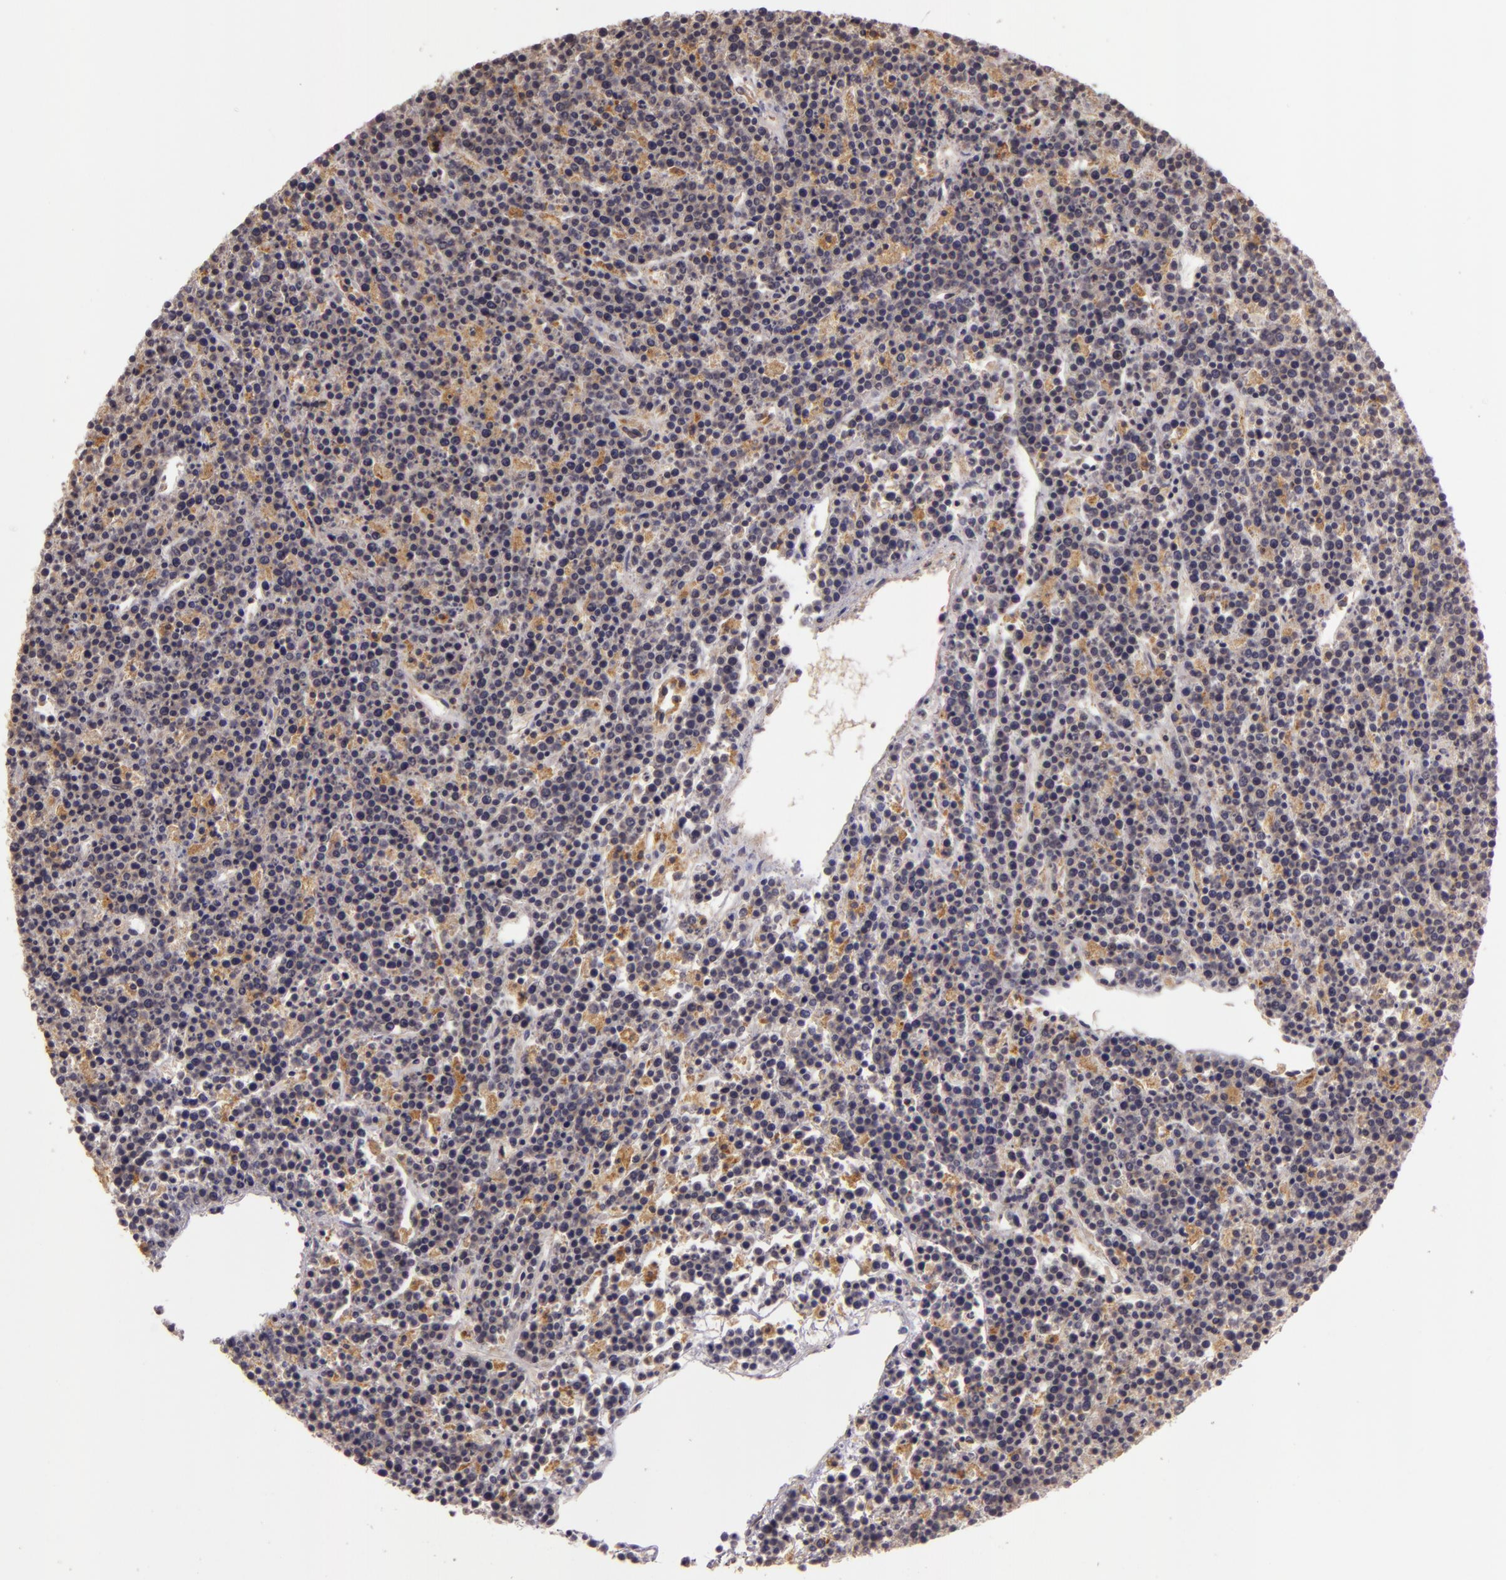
{"staining": {"intensity": "negative", "quantity": "none", "location": "none"}, "tissue": "lymphoma", "cell_type": "Tumor cells", "image_type": "cancer", "snomed": [{"axis": "morphology", "description": "Malignant lymphoma, non-Hodgkin's type, High grade"}, {"axis": "topography", "description": "Ovary"}], "caption": "DAB immunohistochemical staining of lymphoma displays no significant positivity in tumor cells. (Brightfield microscopy of DAB (3,3'-diaminobenzidine) IHC at high magnification).", "gene": "PPP1R3F", "patient": {"sex": "female", "age": 56}}